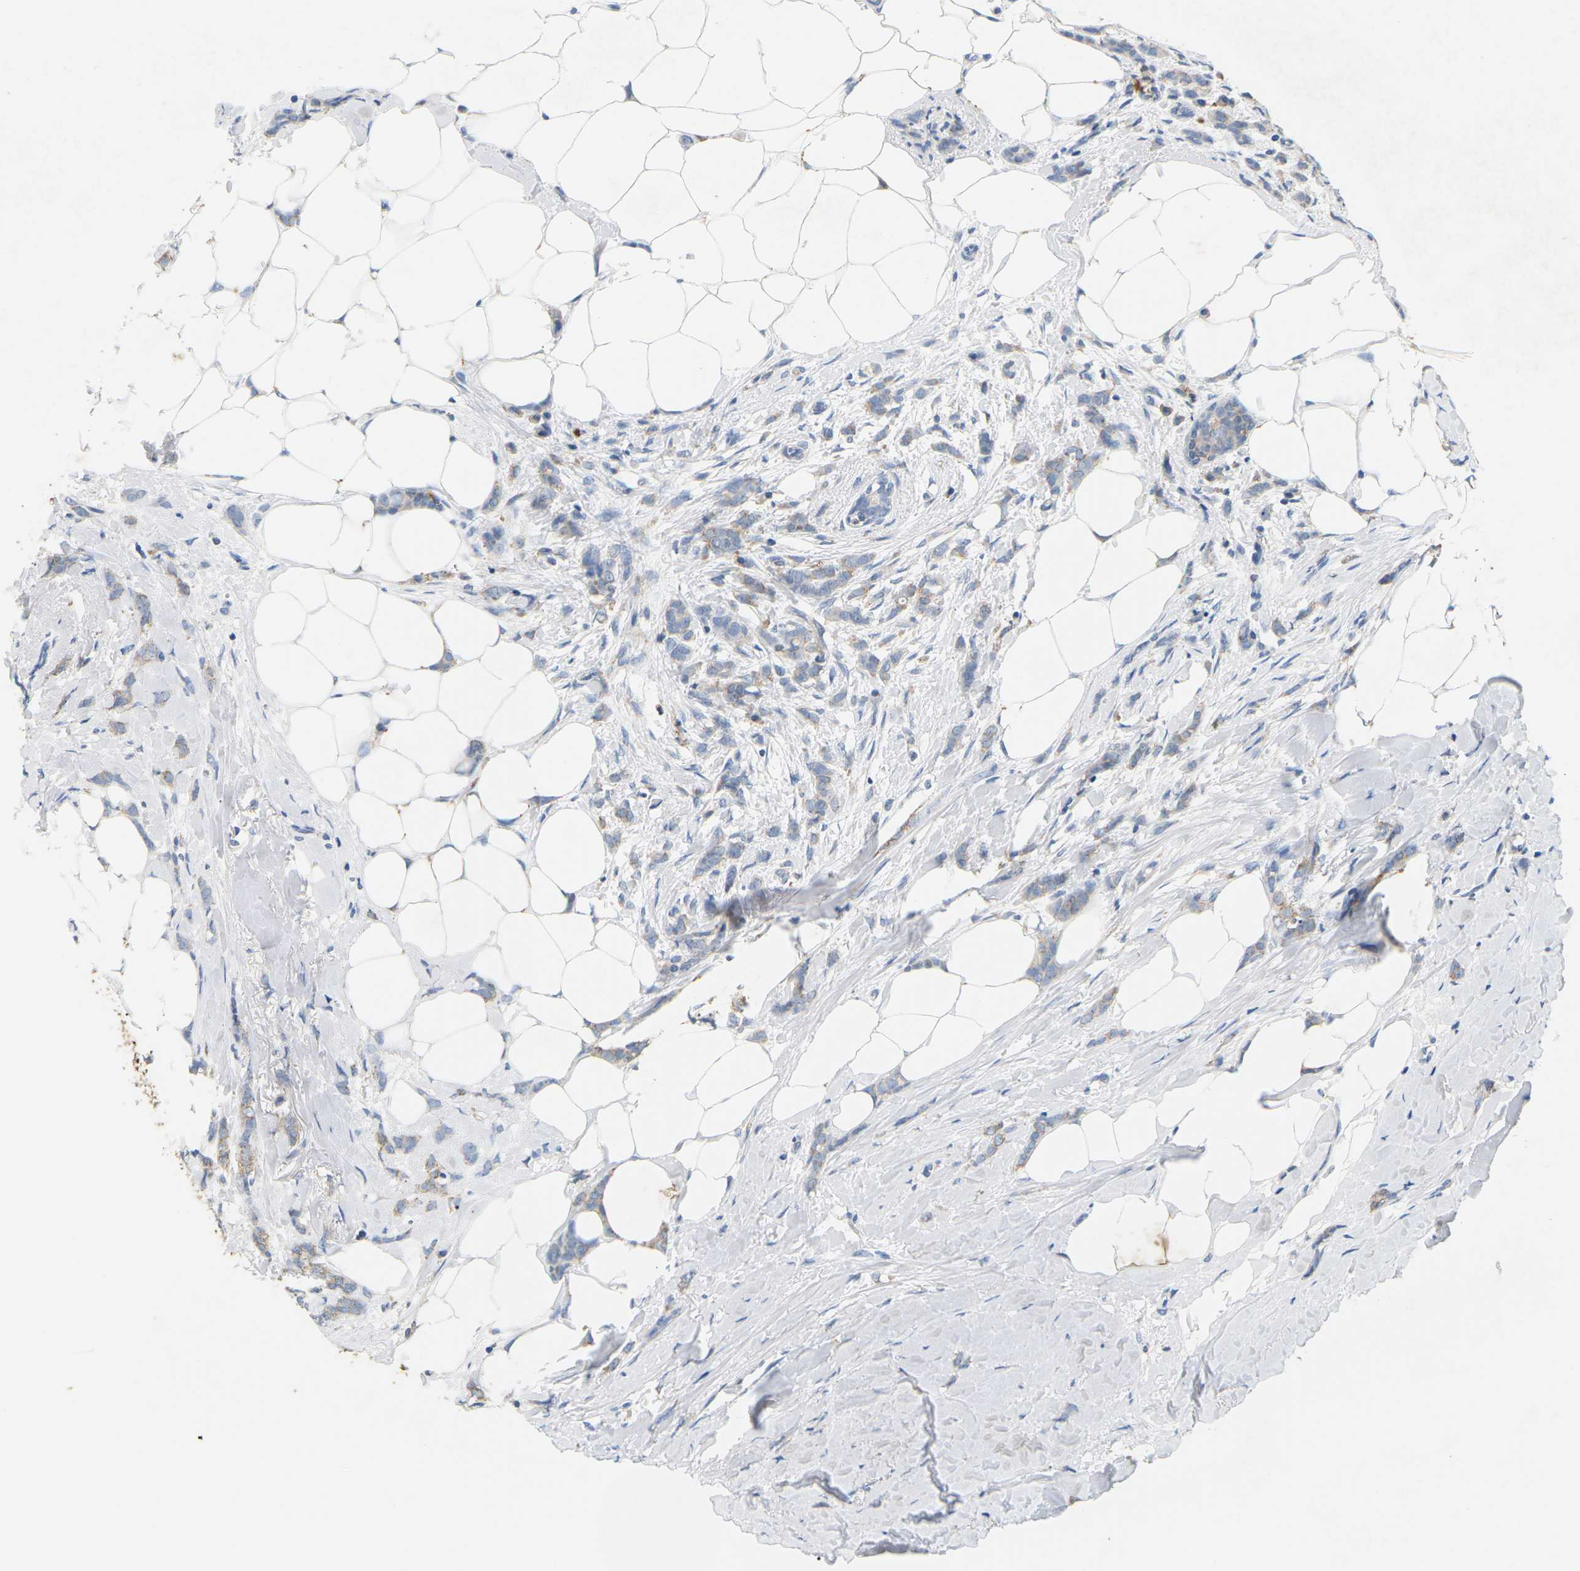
{"staining": {"intensity": "weak", "quantity": "25%-75%", "location": "cytoplasmic/membranous"}, "tissue": "breast cancer", "cell_type": "Tumor cells", "image_type": "cancer", "snomed": [{"axis": "morphology", "description": "Lobular carcinoma, in situ"}, {"axis": "morphology", "description": "Lobular carcinoma"}, {"axis": "topography", "description": "Breast"}], "caption": "Immunohistochemistry (IHC) staining of lobular carcinoma (breast), which shows low levels of weak cytoplasmic/membranous expression in approximately 25%-75% of tumor cells indicating weak cytoplasmic/membranous protein expression. The staining was performed using DAB (3,3'-diaminobenzidine) (brown) for protein detection and nuclei were counterstained in hematoxylin (blue).", "gene": "ADM", "patient": {"sex": "female", "age": 41}}